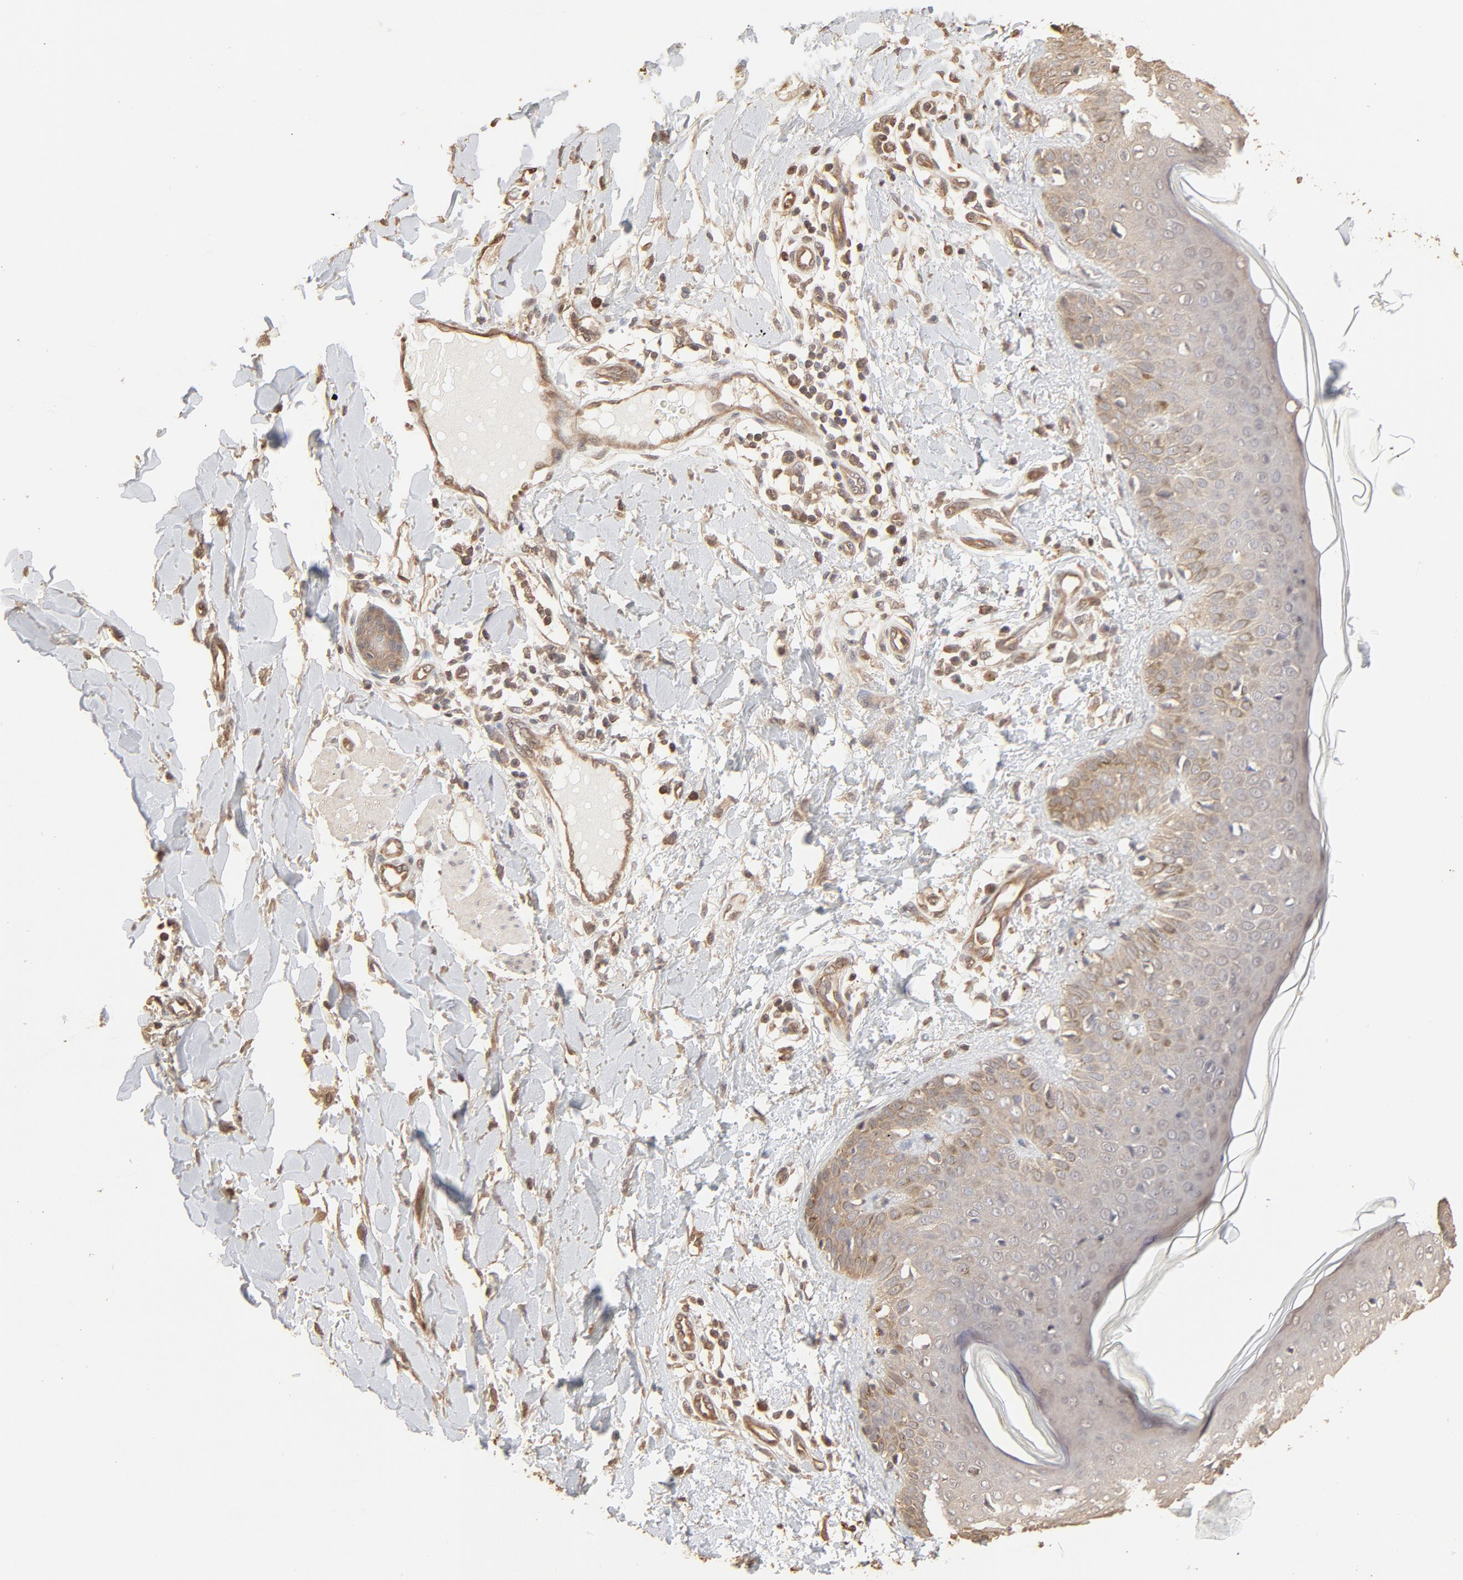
{"staining": {"intensity": "weak", "quantity": ">75%", "location": "cytoplasmic/membranous"}, "tissue": "skin cancer", "cell_type": "Tumor cells", "image_type": "cancer", "snomed": [{"axis": "morphology", "description": "Squamous cell carcinoma, NOS"}, {"axis": "topography", "description": "Skin"}], "caption": "This image displays immunohistochemistry (IHC) staining of skin cancer (squamous cell carcinoma), with low weak cytoplasmic/membranous expression in approximately >75% of tumor cells.", "gene": "PPP2CA", "patient": {"sex": "female", "age": 59}}